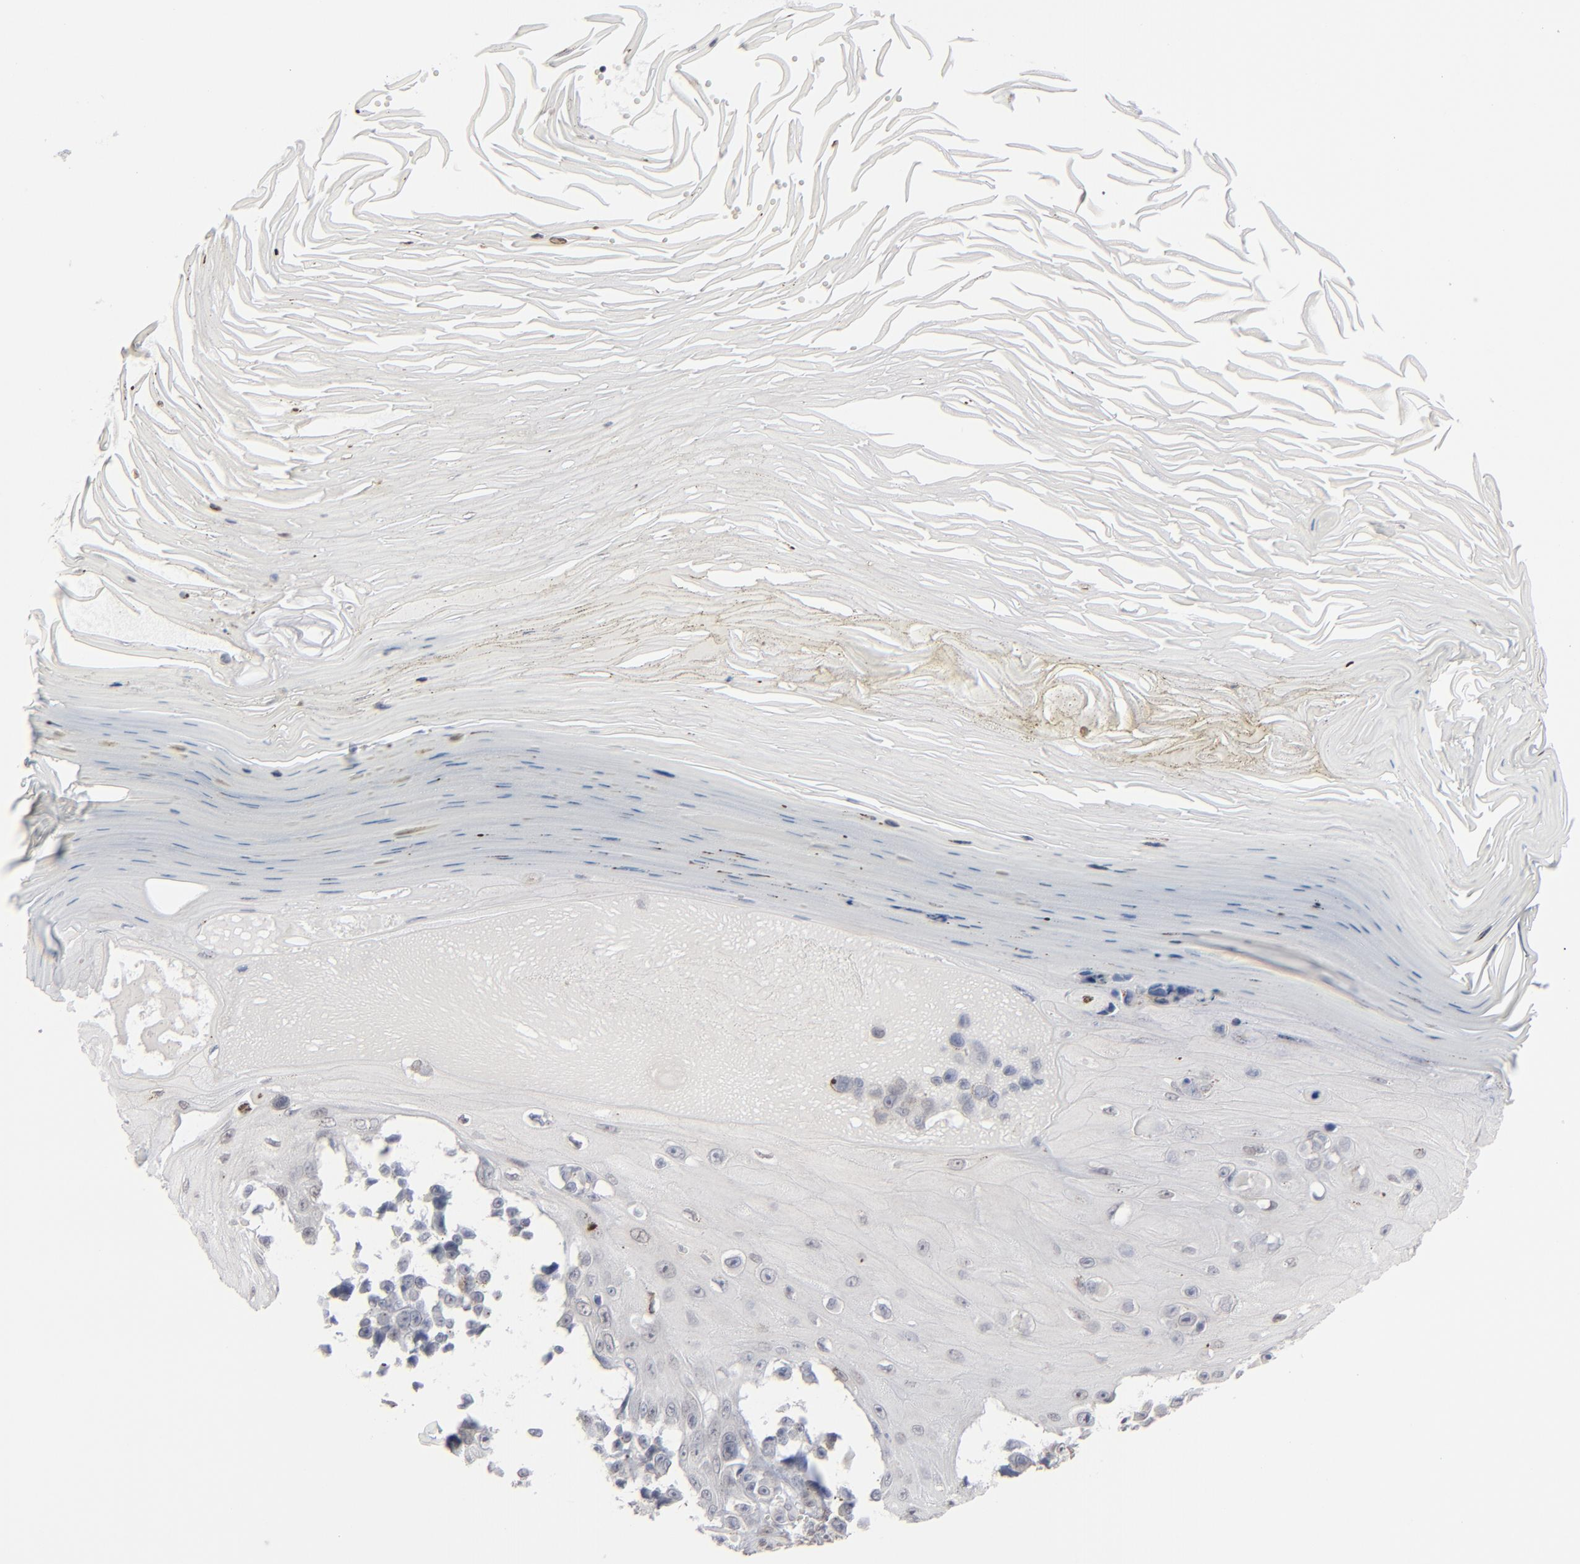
{"staining": {"intensity": "negative", "quantity": "none", "location": "none"}, "tissue": "melanoma", "cell_type": "Tumor cells", "image_type": "cancer", "snomed": [{"axis": "morphology", "description": "Malignant melanoma, NOS"}, {"axis": "topography", "description": "Skin"}], "caption": "Melanoma was stained to show a protein in brown. There is no significant staining in tumor cells.", "gene": "IRF9", "patient": {"sex": "female", "age": 82}}